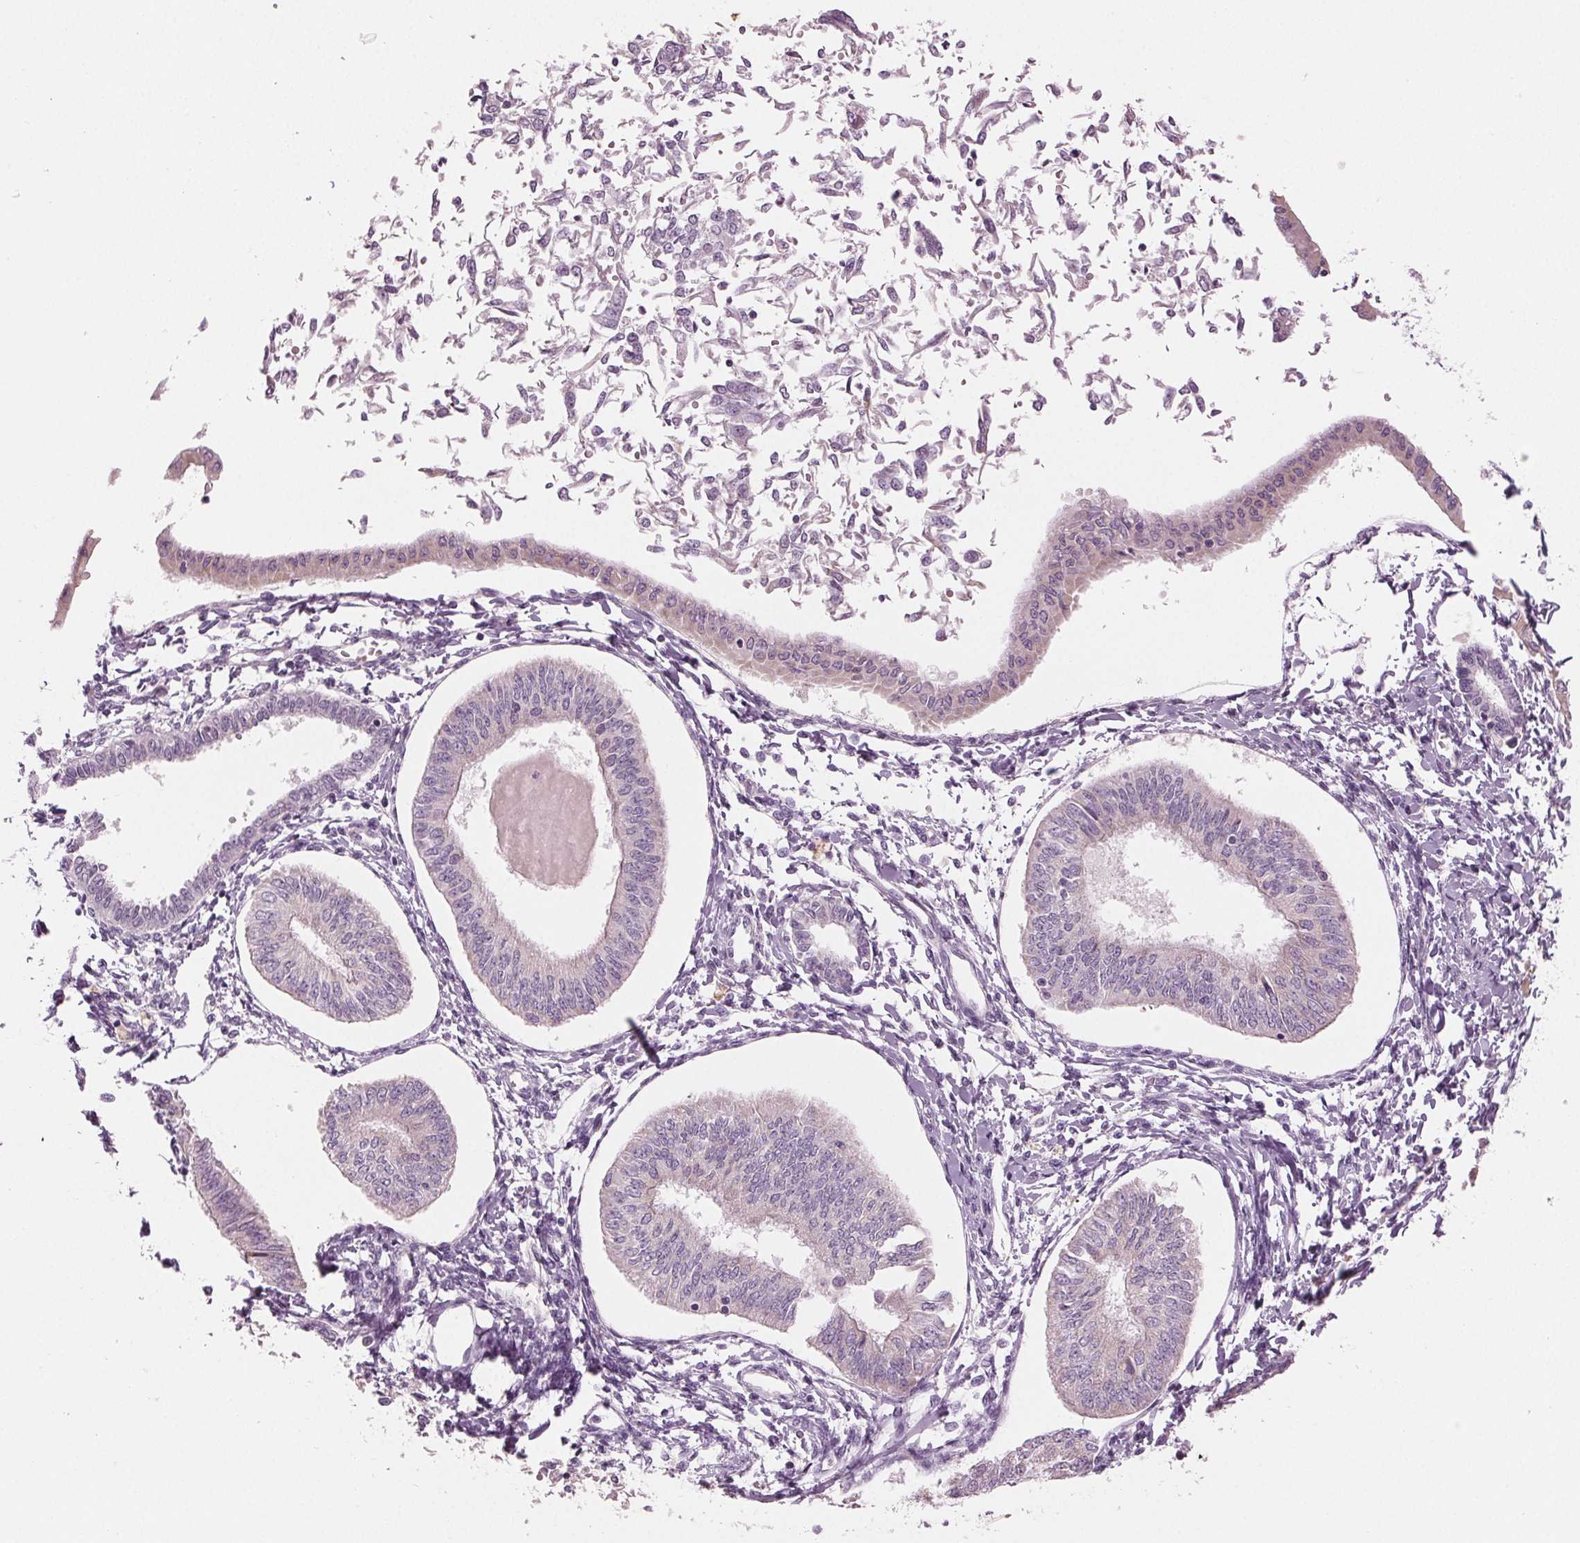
{"staining": {"intensity": "negative", "quantity": "none", "location": "none"}, "tissue": "endometrial cancer", "cell_type": "Tumor cells", "image_type": "cancer", "snomed": [{"axis": "morphology", "description": "Adenocarcinoma, NOS"}, {"axis": "topography", "description": "Endometrium"}], "caption": "Immunohistochemistry (IHC) of endometrial cancer (adenocarcinoma) displays no staining in tumor cells.", "gene": "PRAP1", "patient": {"sex": "female", "age": 58}}